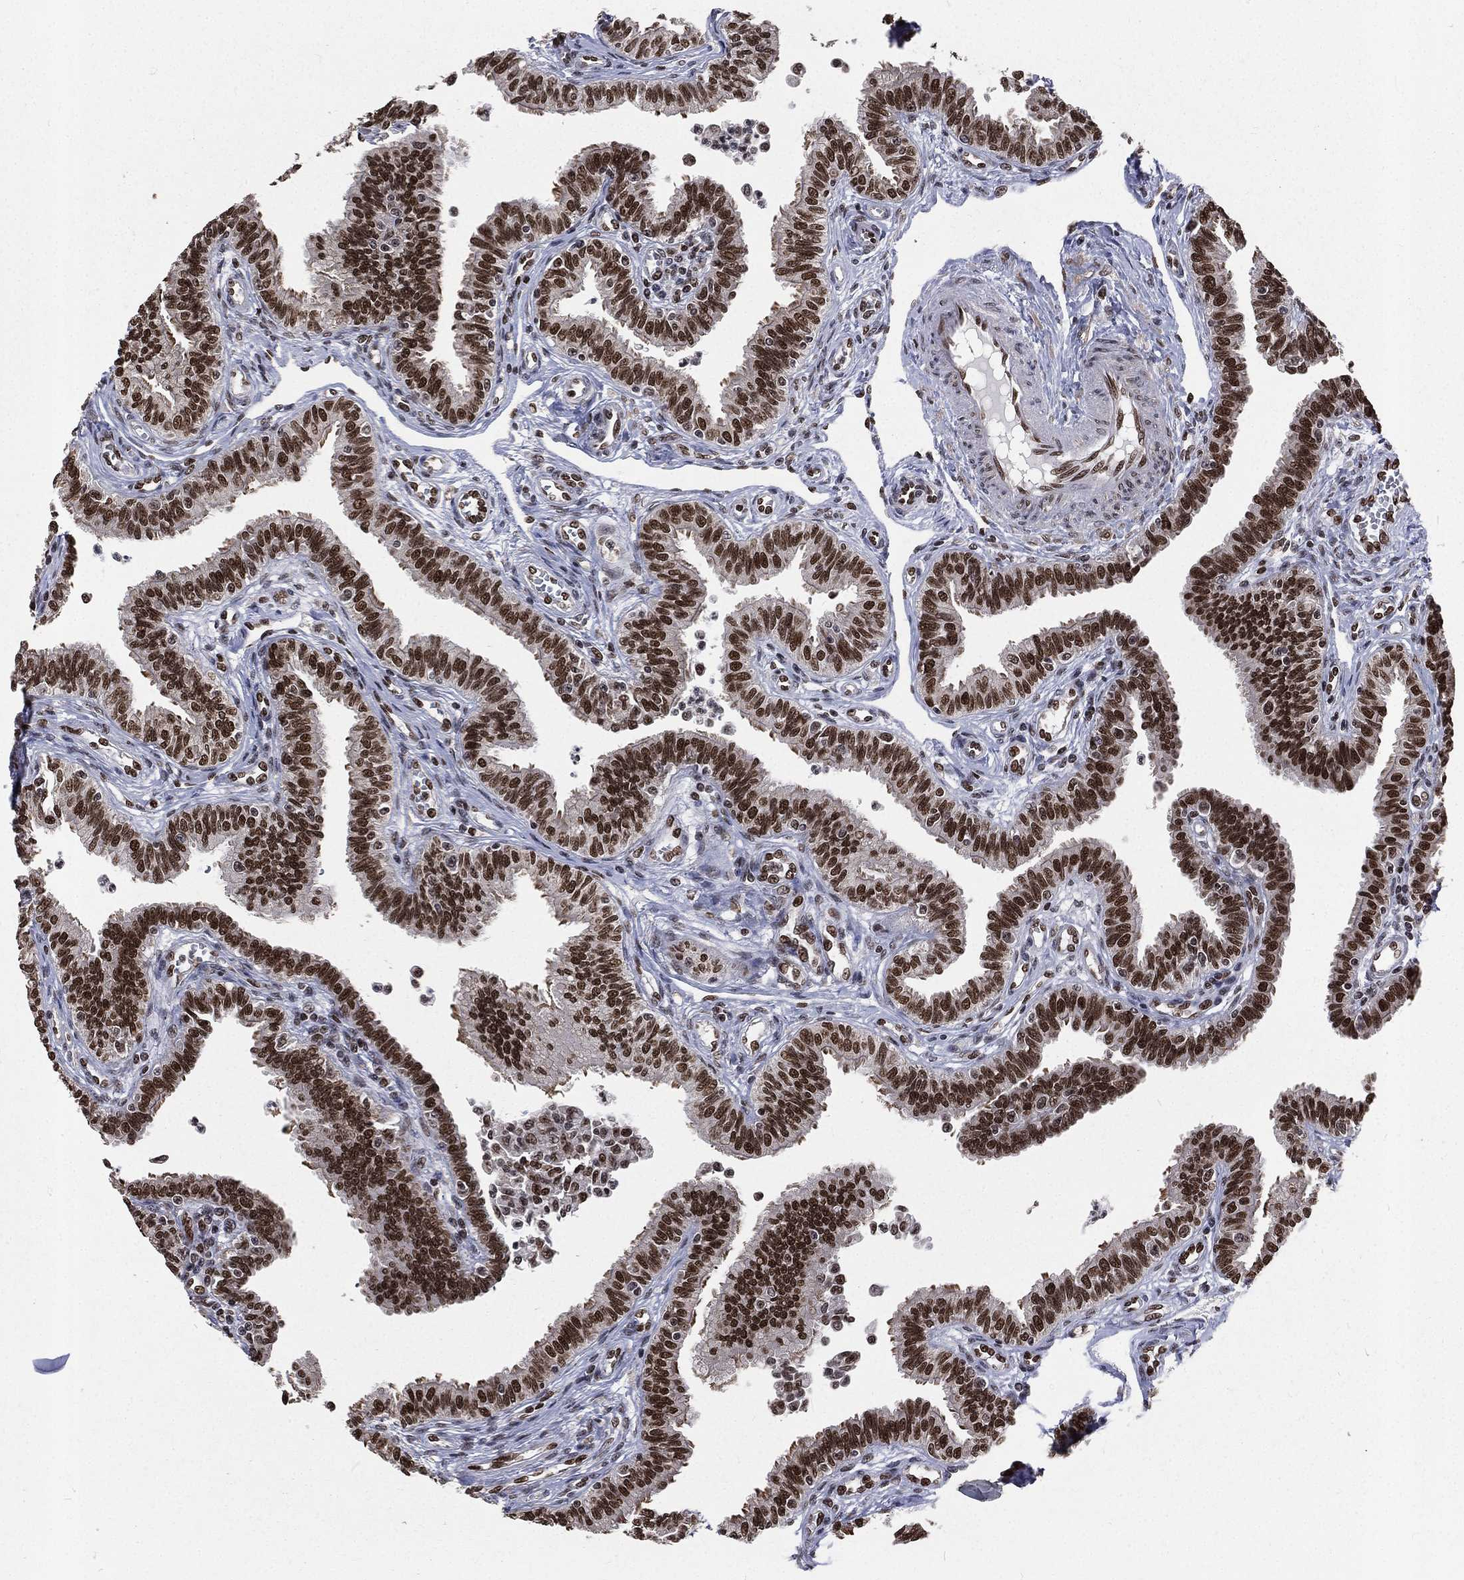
{"staining": {"intensity": "strong", "quantity": ">75%", "location": "nuclear"}, "tissue": "fallopian tube", "cell_type": "Glandular cells", "image_type": "normal", "snomed": [{"axis": "morphology", "description": "Normal tissue, NOS"}, {"axis": "topography", "description": "Fallopian tube"}], "caption": "IHC of benign human fallopian tube reveals high levels of strong nuclear staining in about >75% of glandular cells.", "gene": "POLB", "patient": {"sex": "female", "age": 36}}